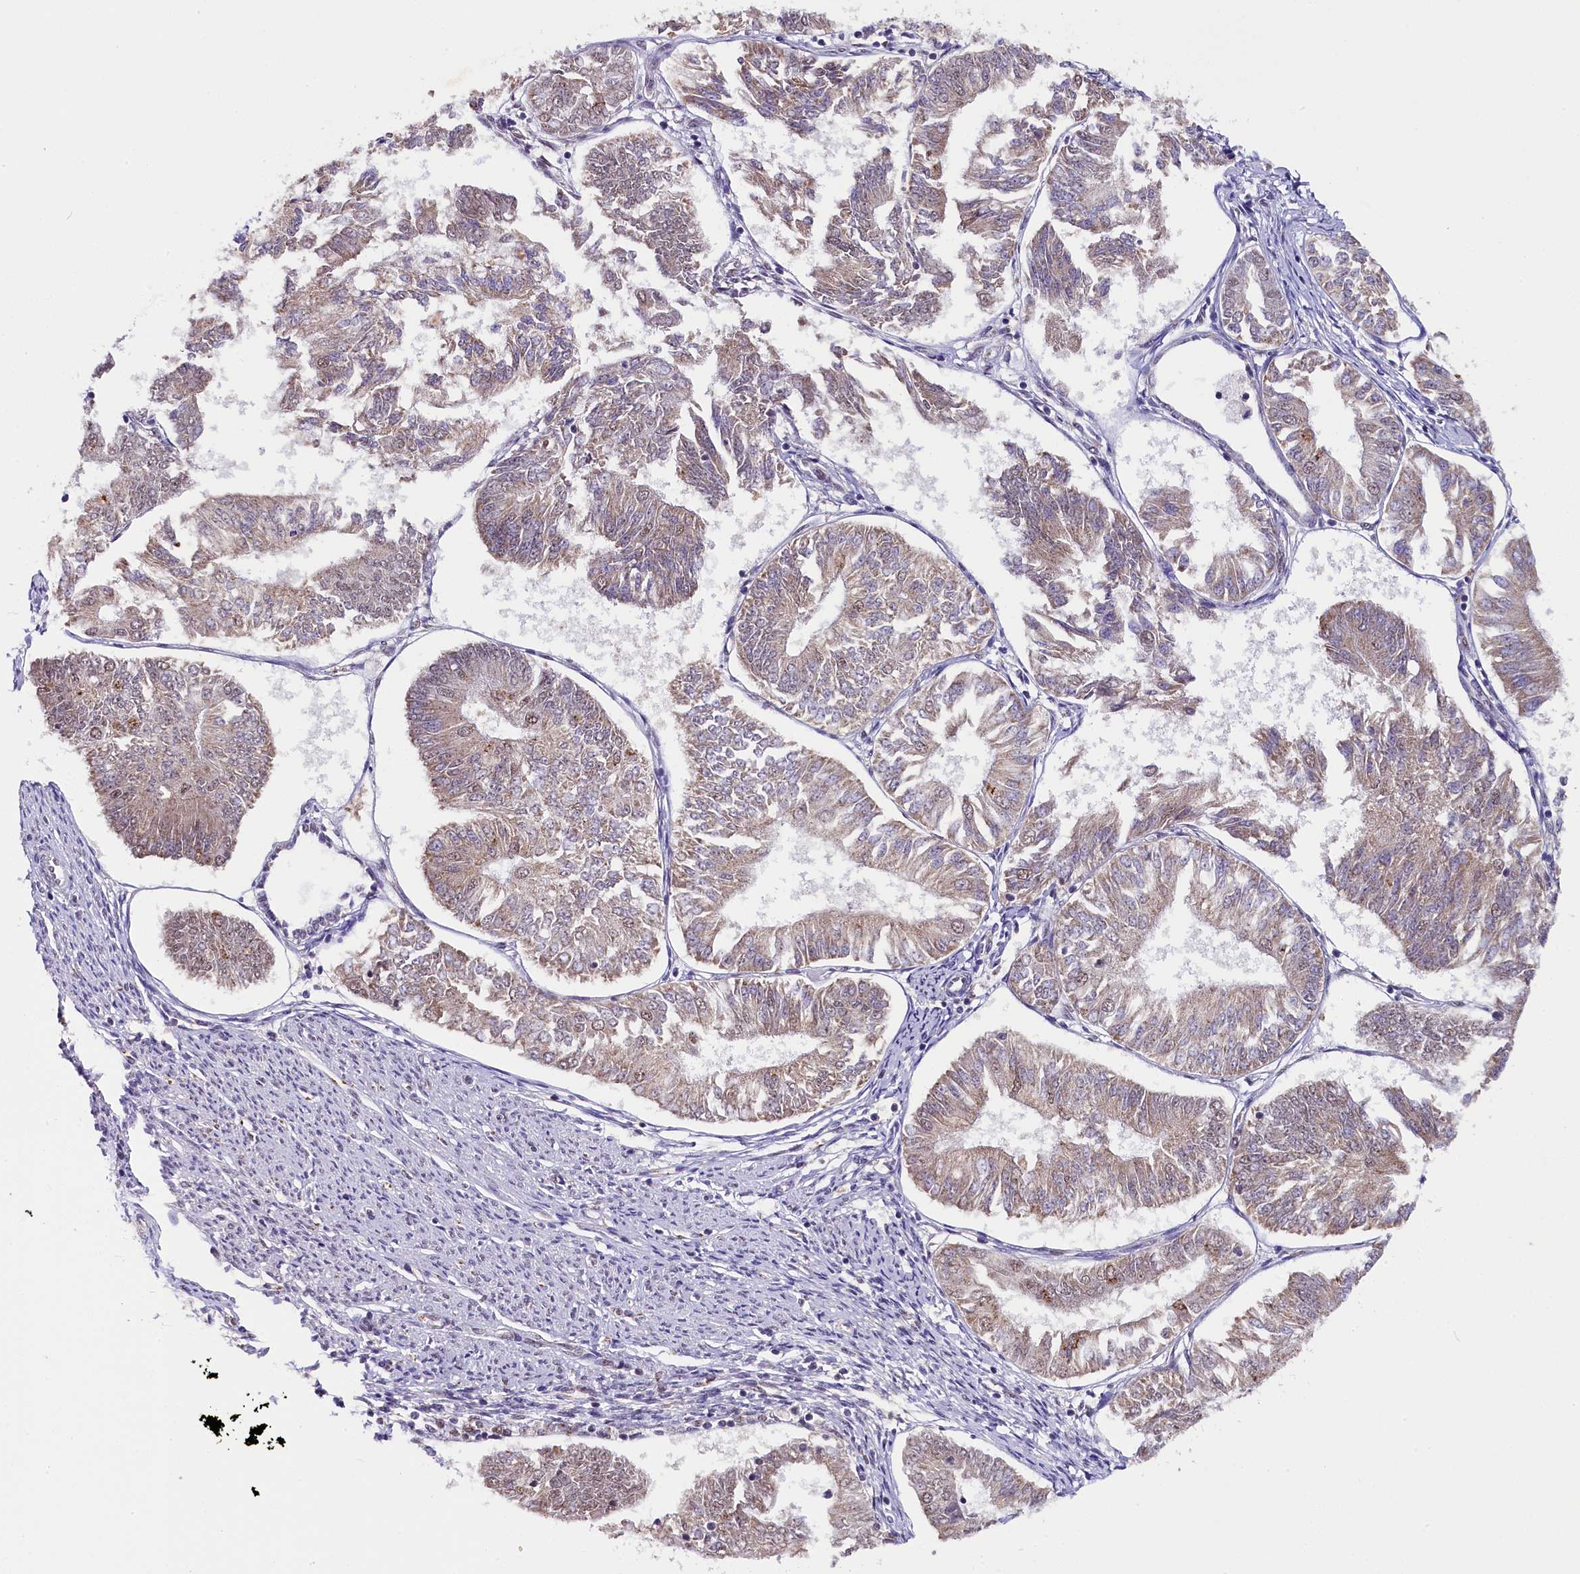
{"staining": {"intensity": "weak", "quantity": "25%-75%", "location": "cytoplasmic/membranous,nuclear"}, "tissue": "endometrial cancer", "cell_type": "Tumor cells", "image_type": "cancer", "snomed": [{"axis": "morphology", "description": "Adenocarcinoma, NOS"}, {"axis": "topography", "description": "Endometrium"}], "caption": "The immunohistochemical stain shows weak cytoplasmic/membranous and nuclear positivity in tumor cells of endometrial cancer (adenocarcinoma) tissue. The staining is performed using DAB (3,3'-diaminobenzidine) brown chromogen to label protein expression. The nuclei are counter-stained blue using hematoxylin.", "gene": "NCBP1", "patient": {"sex": "female", "age": 58}}